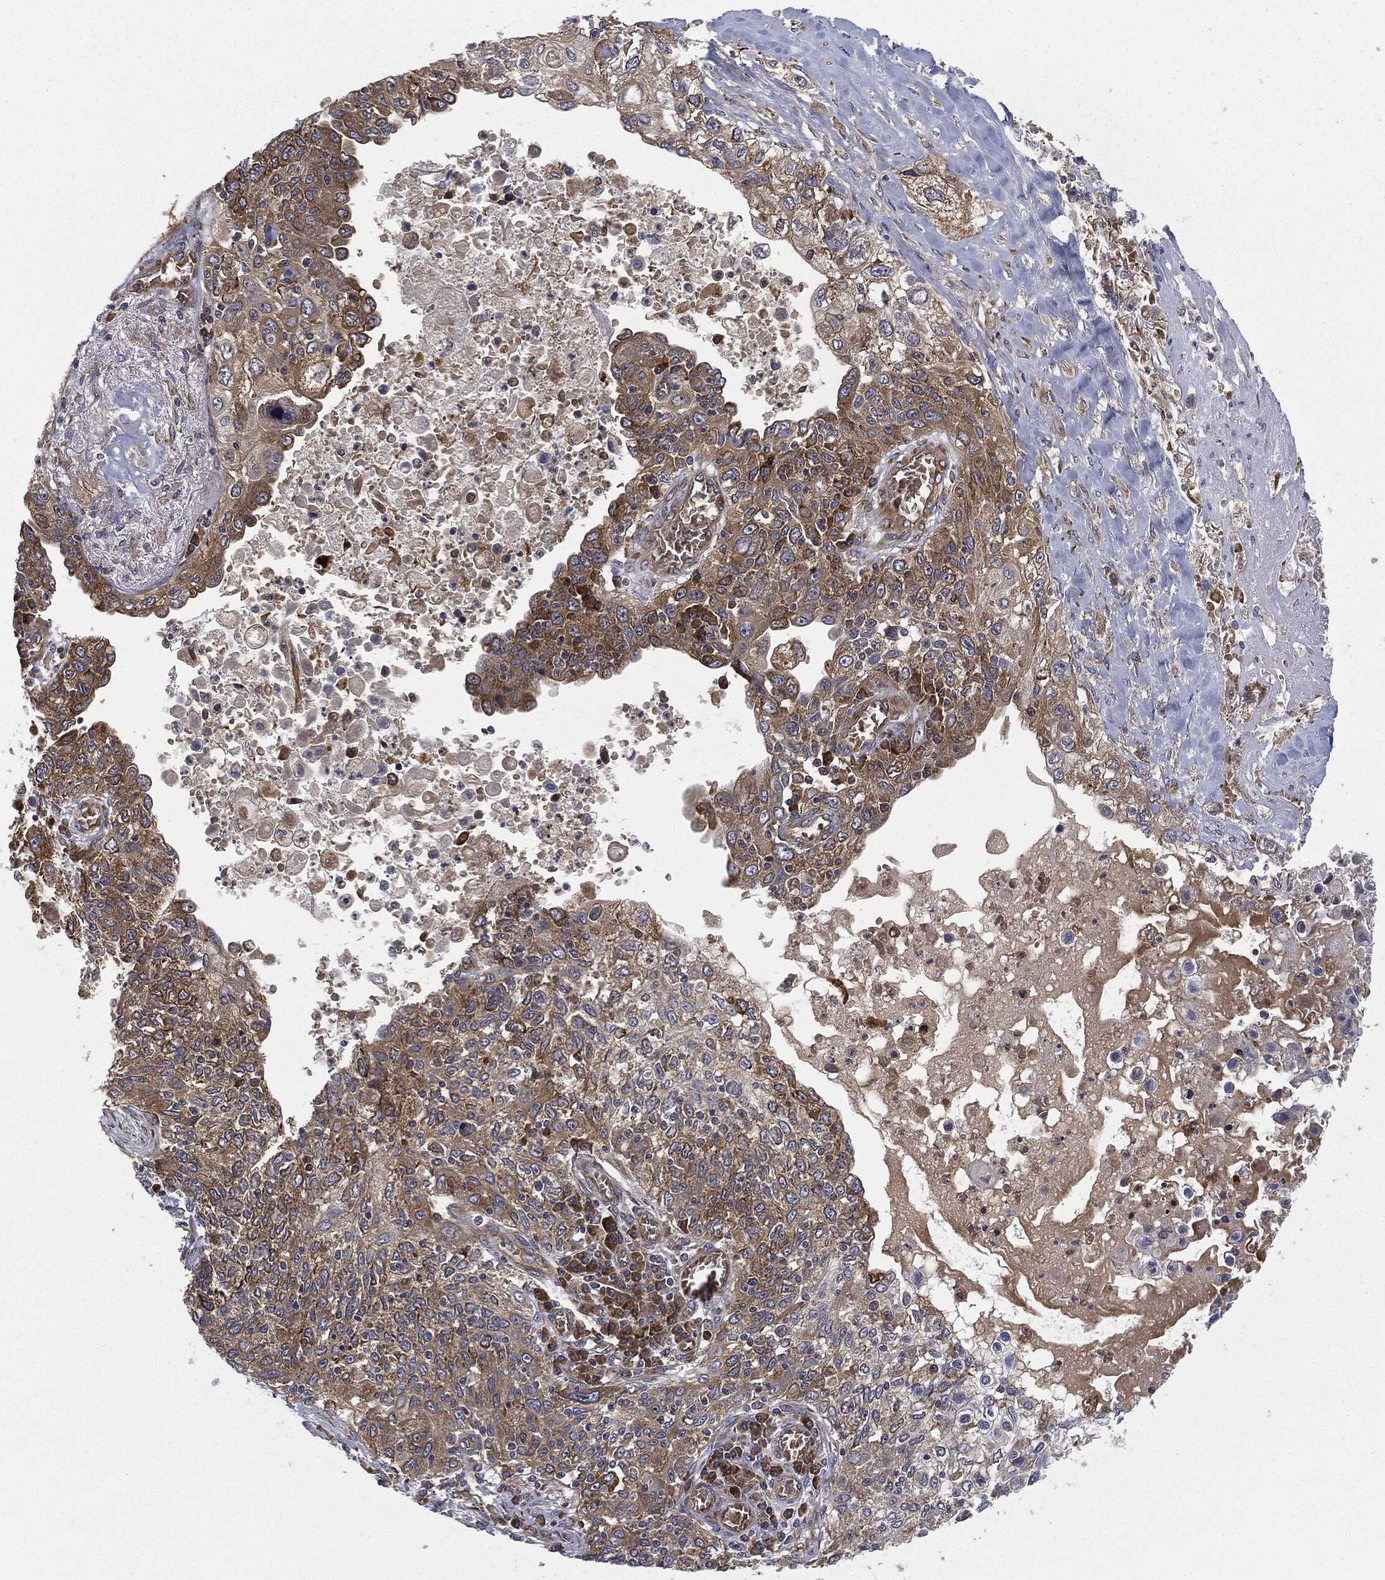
{"staining": {"intensity": "moderate", "quantity": "25%-75%", "location": "cytoplasmic/membranous"}, "tissue": "lung cancer", "cell_type": "Tumor cells", "image_type": "cancer", "snomed": [{"axis": "morphology", "description": "Squamous cell carcinoma, NOS"}, {"axis": "topography", "description": "Lung"}], "caption": "Protein analysis of squamous cell carcinoma (lung) tissue reveals moderate cytoplasmic/membranous staining in approximately 25%-75% of tumor cells. Using DAB (brown) and hematoxylin (blue) stains, captured at high magnification using brightfield microscopy.", "gene": "EIF2AK2", "patient": {"sex": "female", "age": 69}}